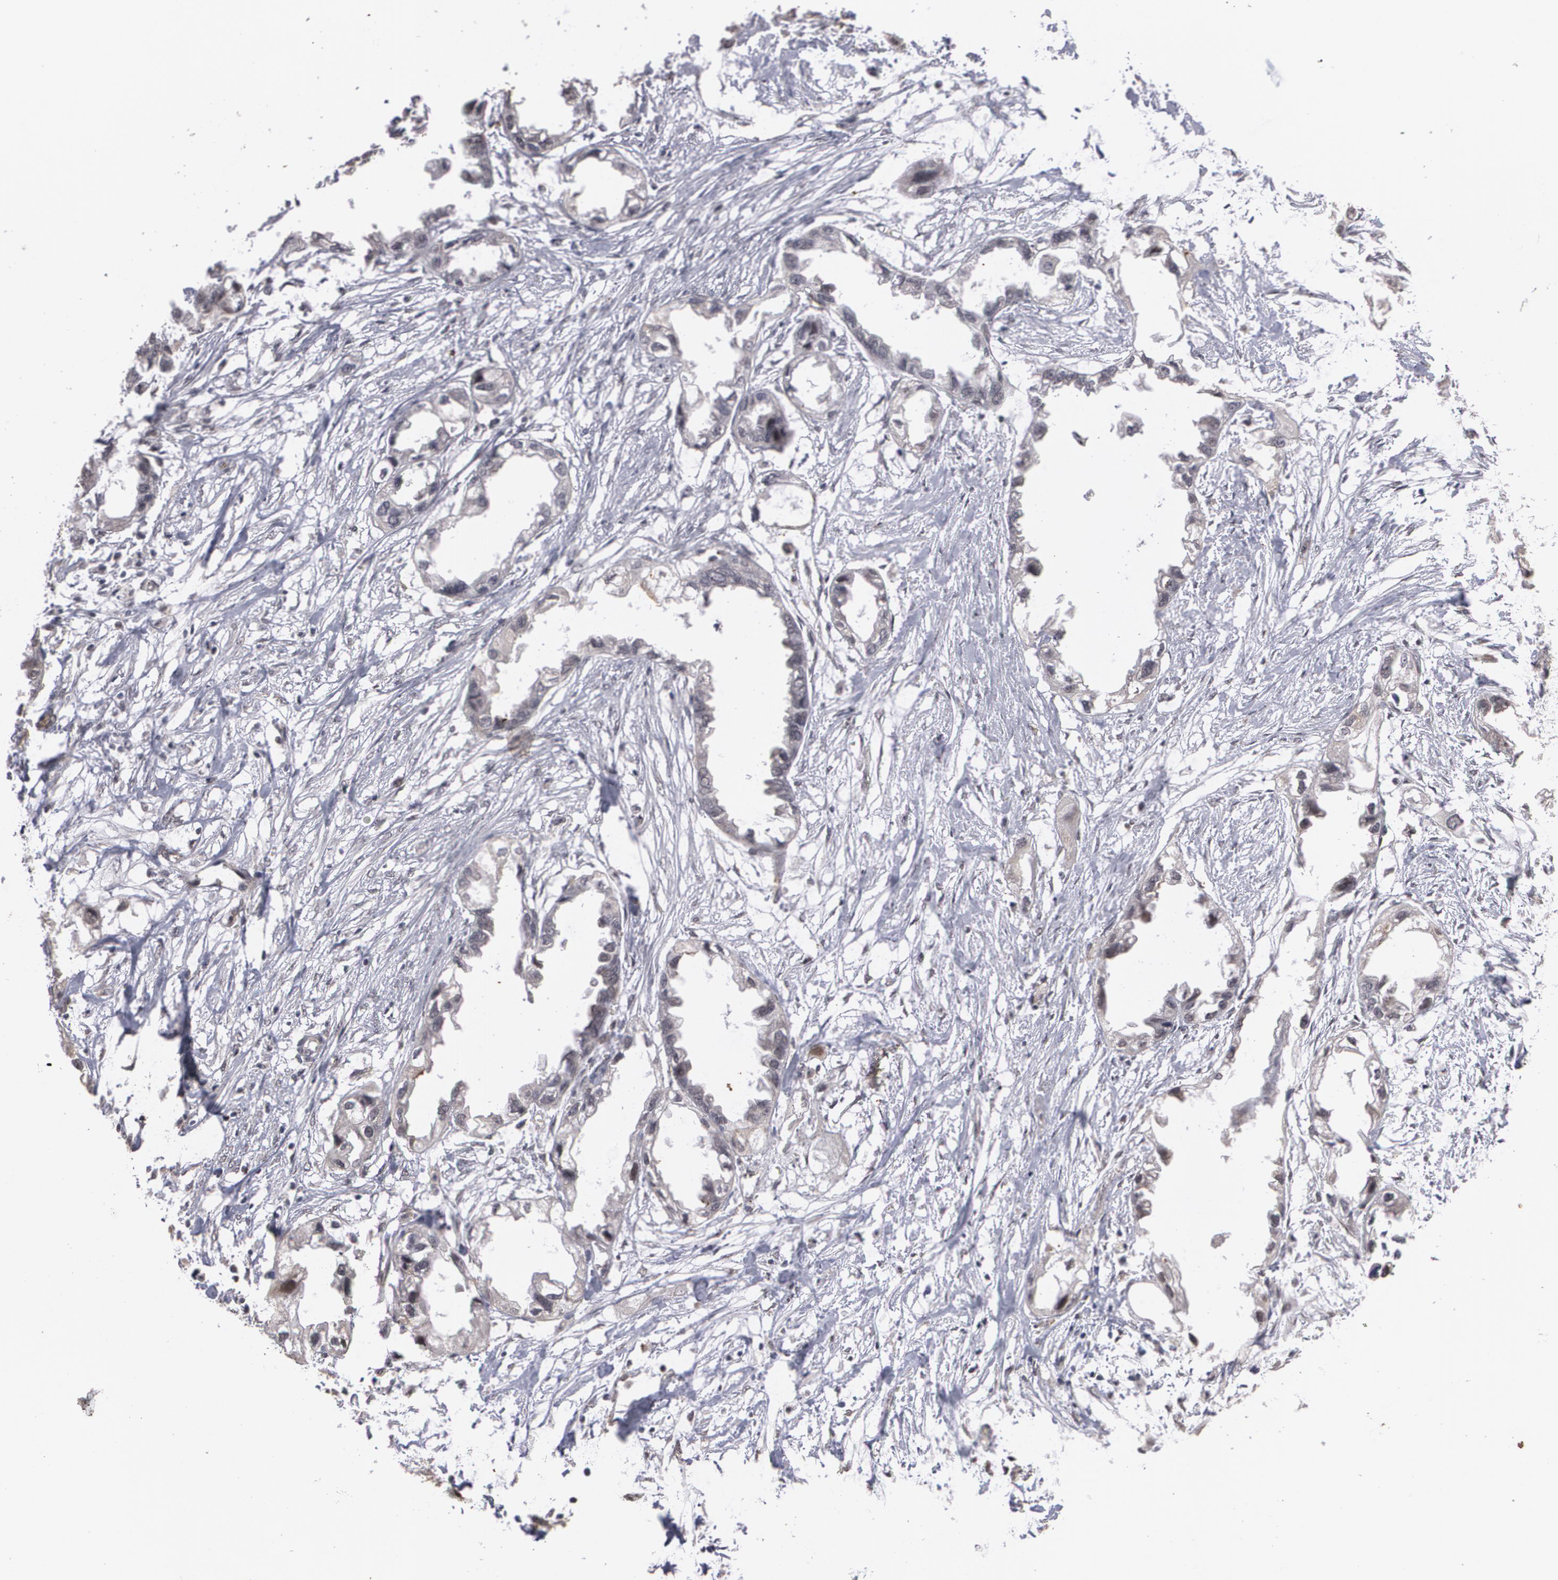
{"staining": {"intensity": "weak", "quantity": "<25%", "location": "nuclear"}, "tissue": "endometrial cancer", "cell_type": "Tumor cells", "image_type": "cancer", "snomed": [{"axis": "morphology", "description": "Adenocarcinoma, NOS"}, {"axis": "topography", "description": "Endometrium"}], "caption": "Immunohistochemical staining of human adenocarcinoma (endometrial) reveals no significant expression in tumor cells.", "gene": "ZNF75A", "patient": {"sex": "female", "age": 67}}